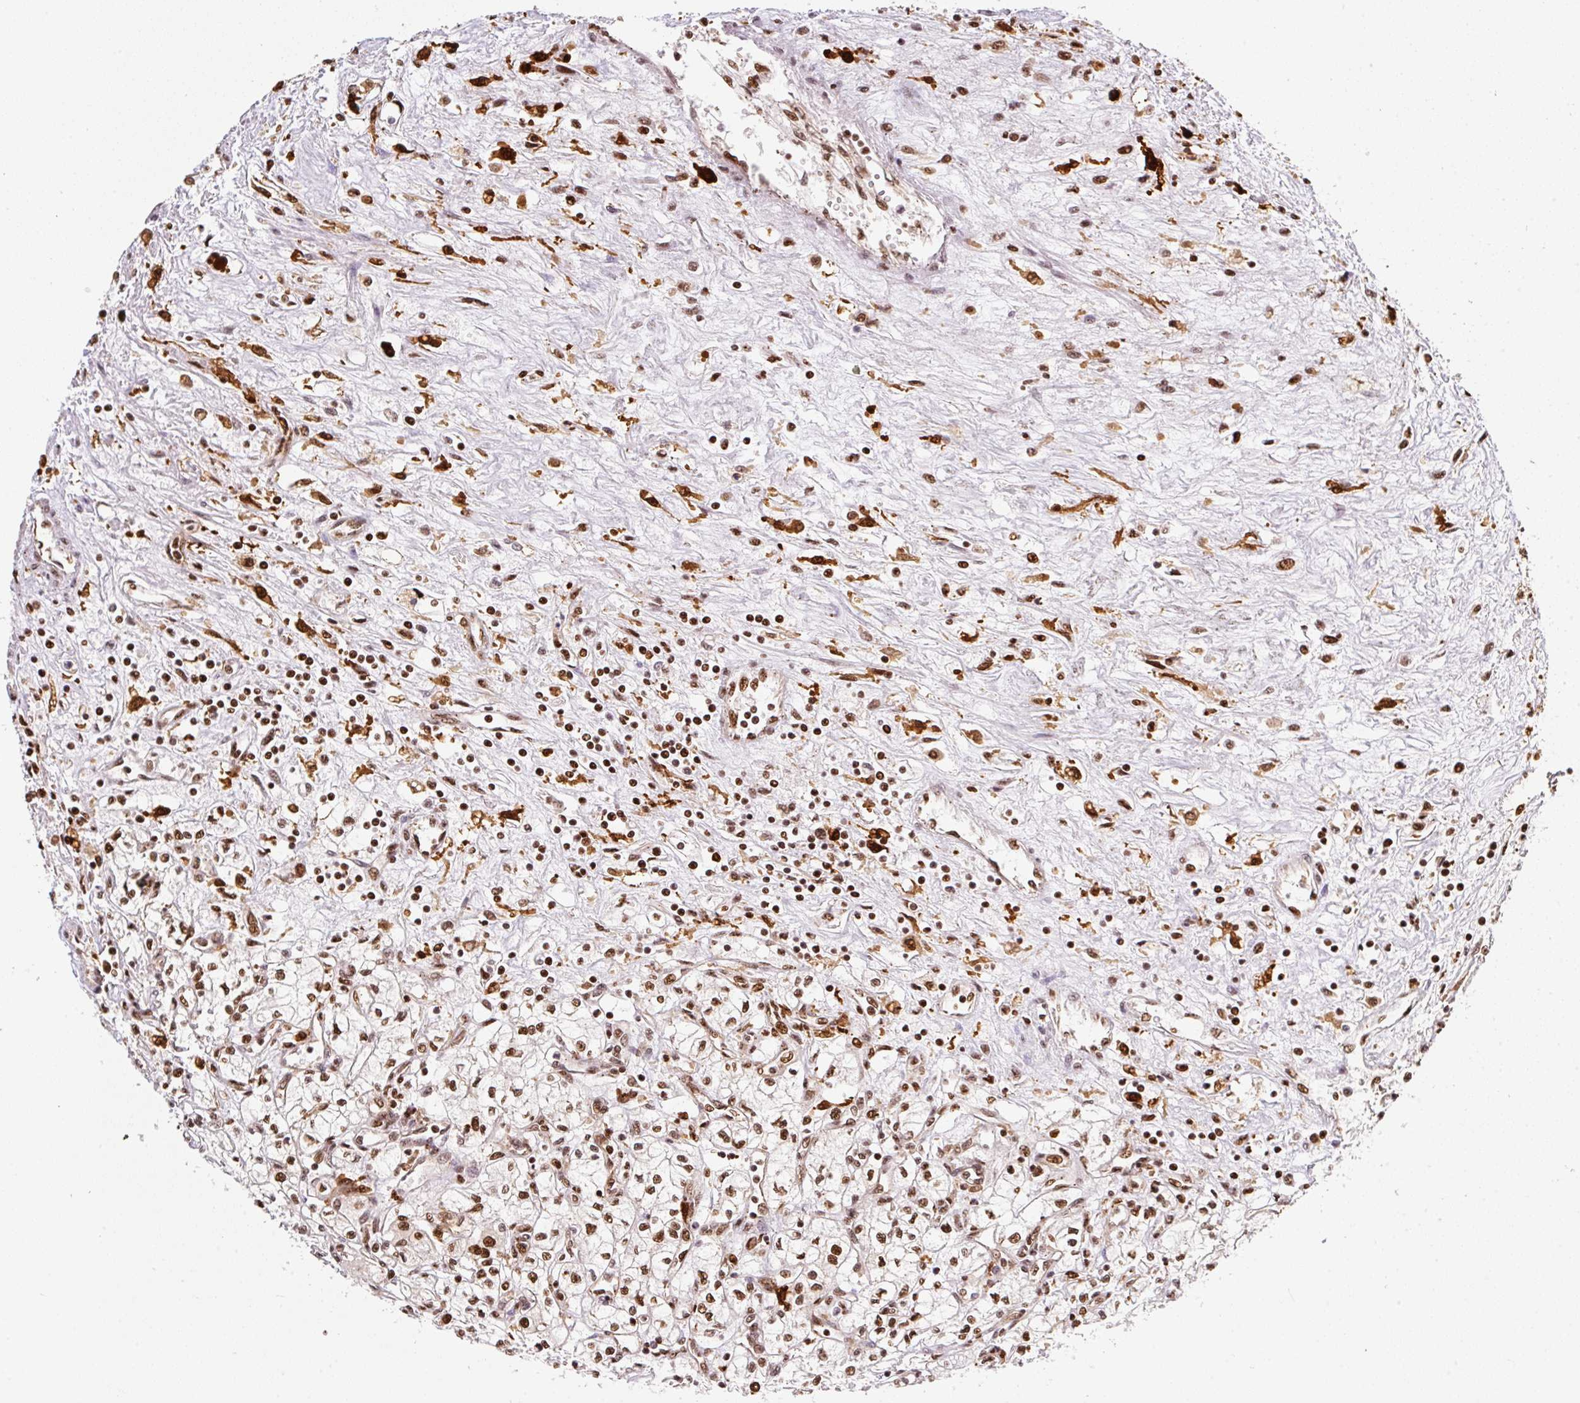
{"staining": {"intensity": "moderate", "quantity": ">75%", "location": "nuclear"}, "tissue": "renal cancer", "cell_type": "Tumor cells", "image_type": "cancer", "snomed": [{"axis": "morphology", "description": "Adenocarcinoma, NOS"}, {"axis": "topography", "description": "Kidney"}], "caption": "Adenocarcinoma (renal) stained with a brown dye exhibits moderate nuclear positive staining in approximately >75% of tumor cells.", "gene": "GPR139", "patient": {"sex": "male", "age": 59}}